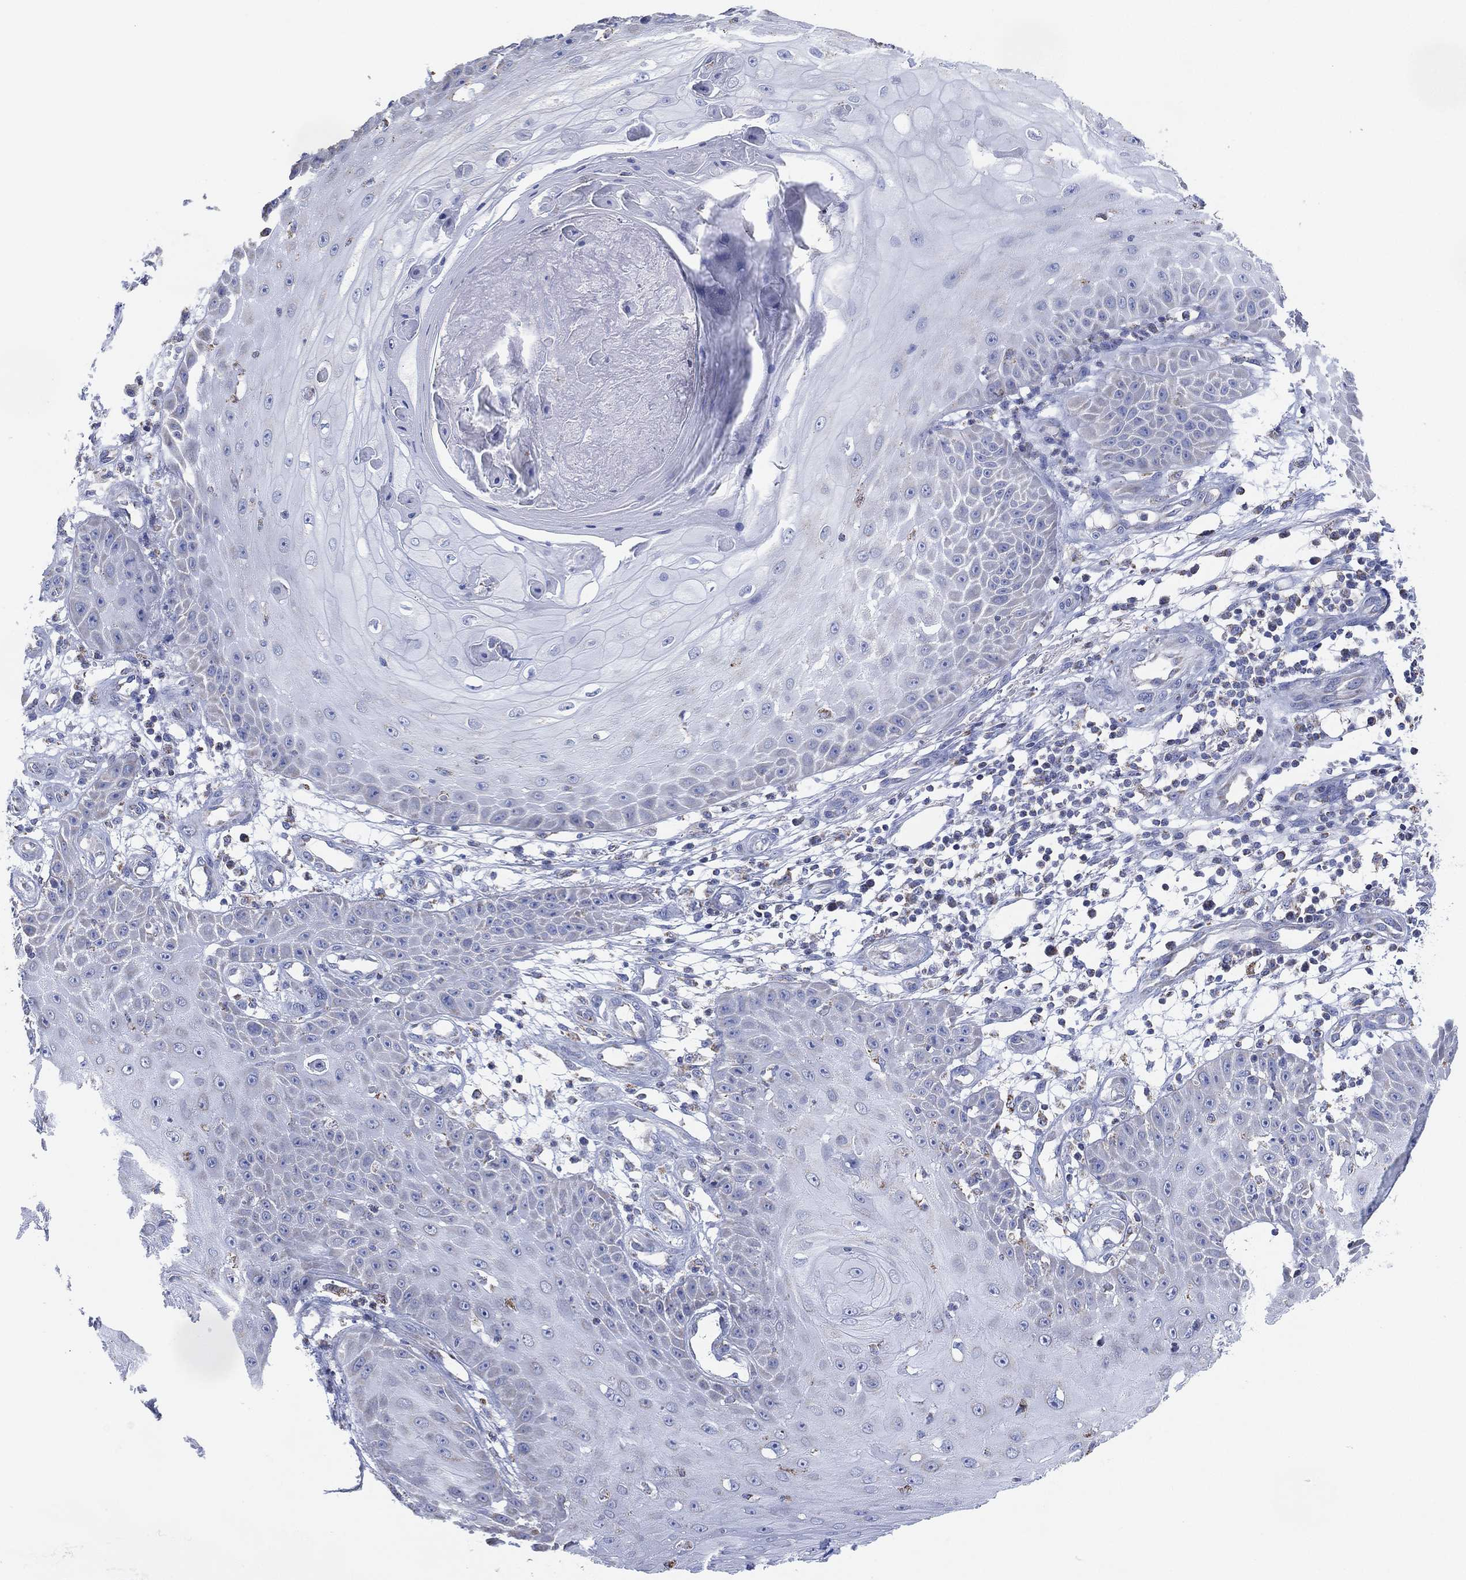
{"staining": {"intensity": "negative", "quantity": "none", "location": "none"}, "tissue": "skin cancer", "cell_type": "Tumor cells", "image_type": "cancer", "snomed": [{"axis": "morphology", "description": "Squamous cell carcinoma, NOS"}, {"axis": "topography", "description": "Skin"}], "caption": "Immunohistochemical staining of skin cancer (squamous cell carcinoma) displays no significant staining in tumor cells.", "gene": "CFTR", "patient": {"sex": "male", "age": 70}}